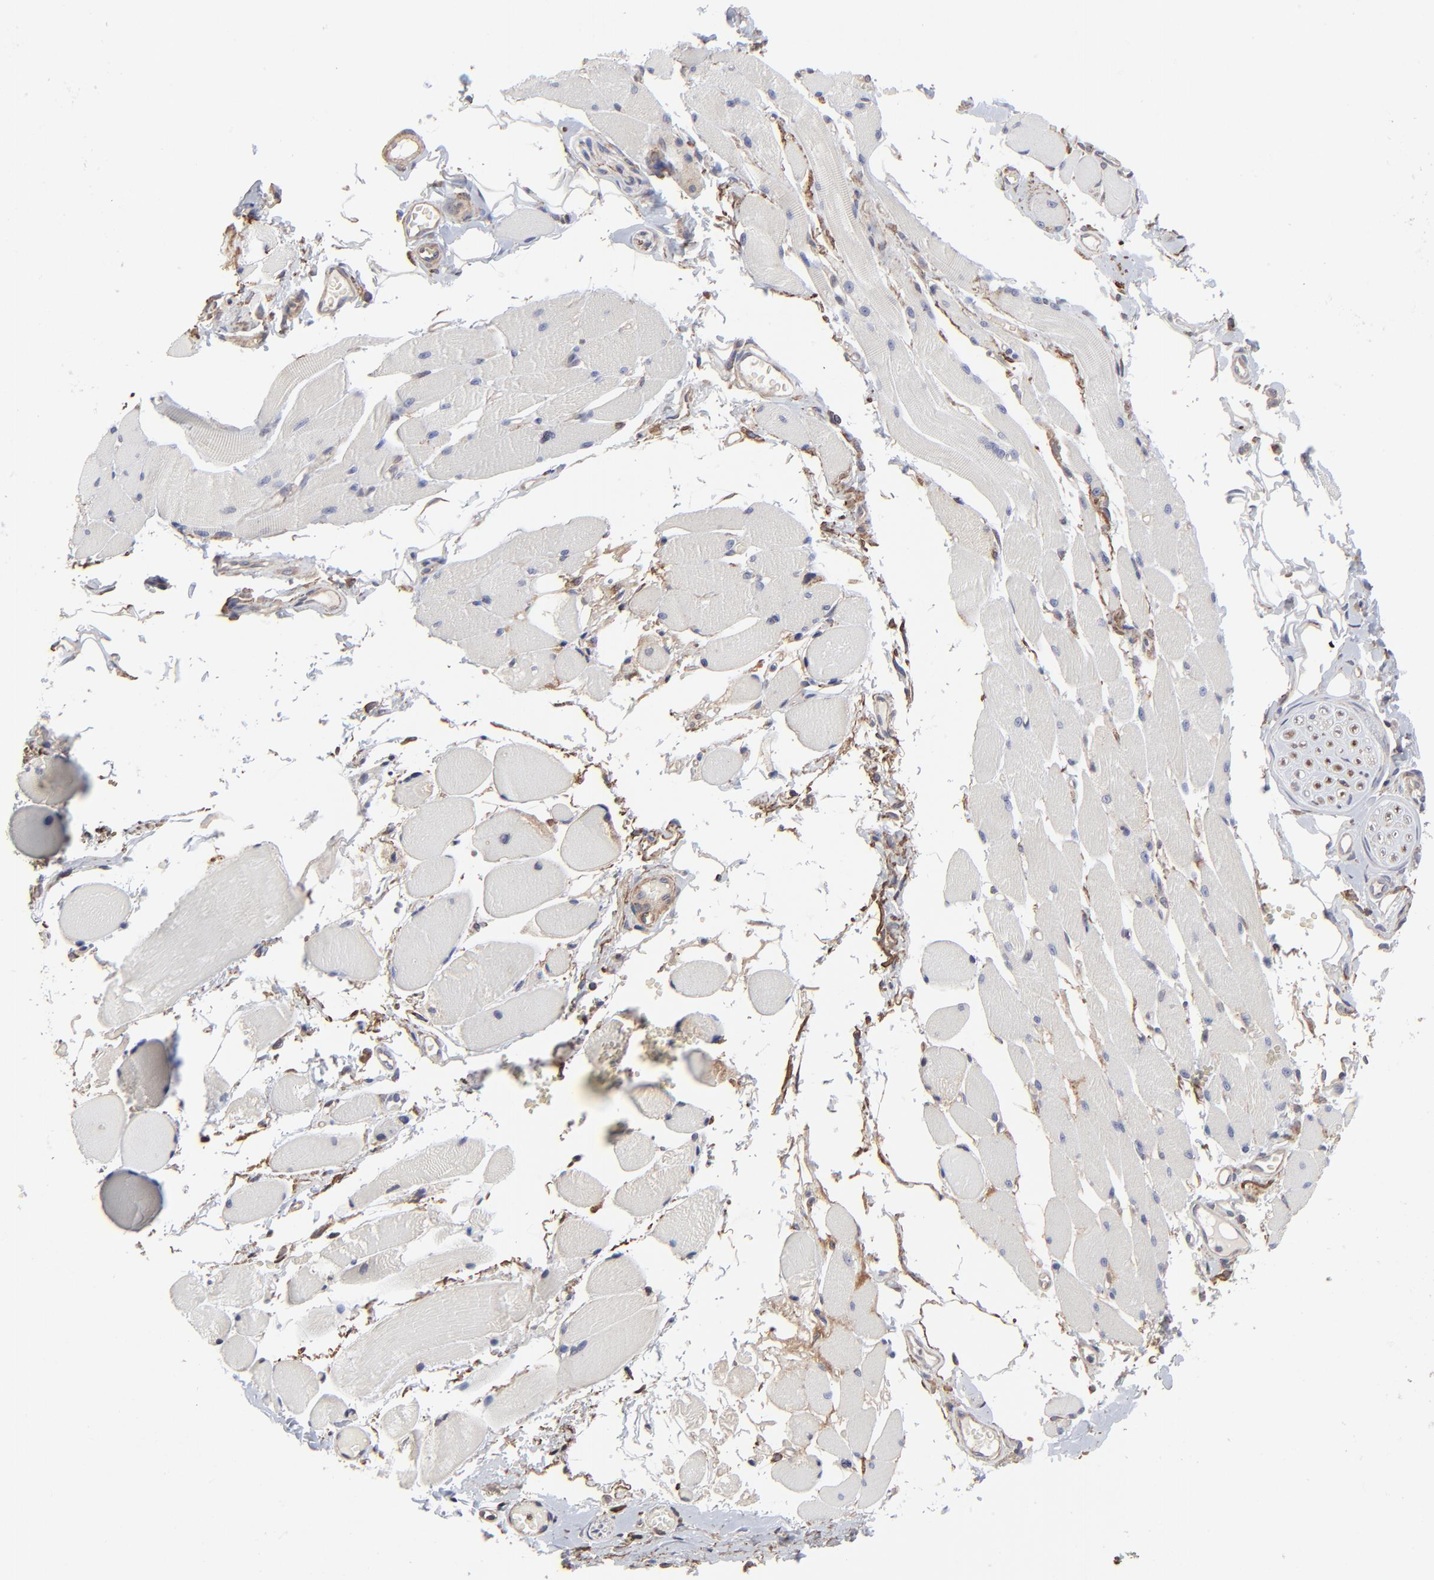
{"staining": {"intensity": "moderate", "quantity": "<25%", "location": "cytoplasmic/membranous"}, "tissue": "adipose tissue", "cell_type": "Adipocytes", "image_type": "normal", "snomed": [{"axis": "morphology", "description": "Normal tissue, NOS"}, {"axis": "morphology", "description": "Squamous cell carcinoma, NOS"}, {"axis": "topography", "description": "Skeletal muscle"}, {"axis": "topography", "description": "Soft tissue"}, {"axis": "topography", "description": "Oral tissue"}], "caption": "Adipose tissue stained with immunohistochemistry (IHC) displays moderate cytoplasmic/membranous staining in approximately <25% of adipocytes. (Brightfield microscopy of DAB IHC at high magnification).", "gene": "ELP2", "patient": {"sex": "male", "age": 54}}